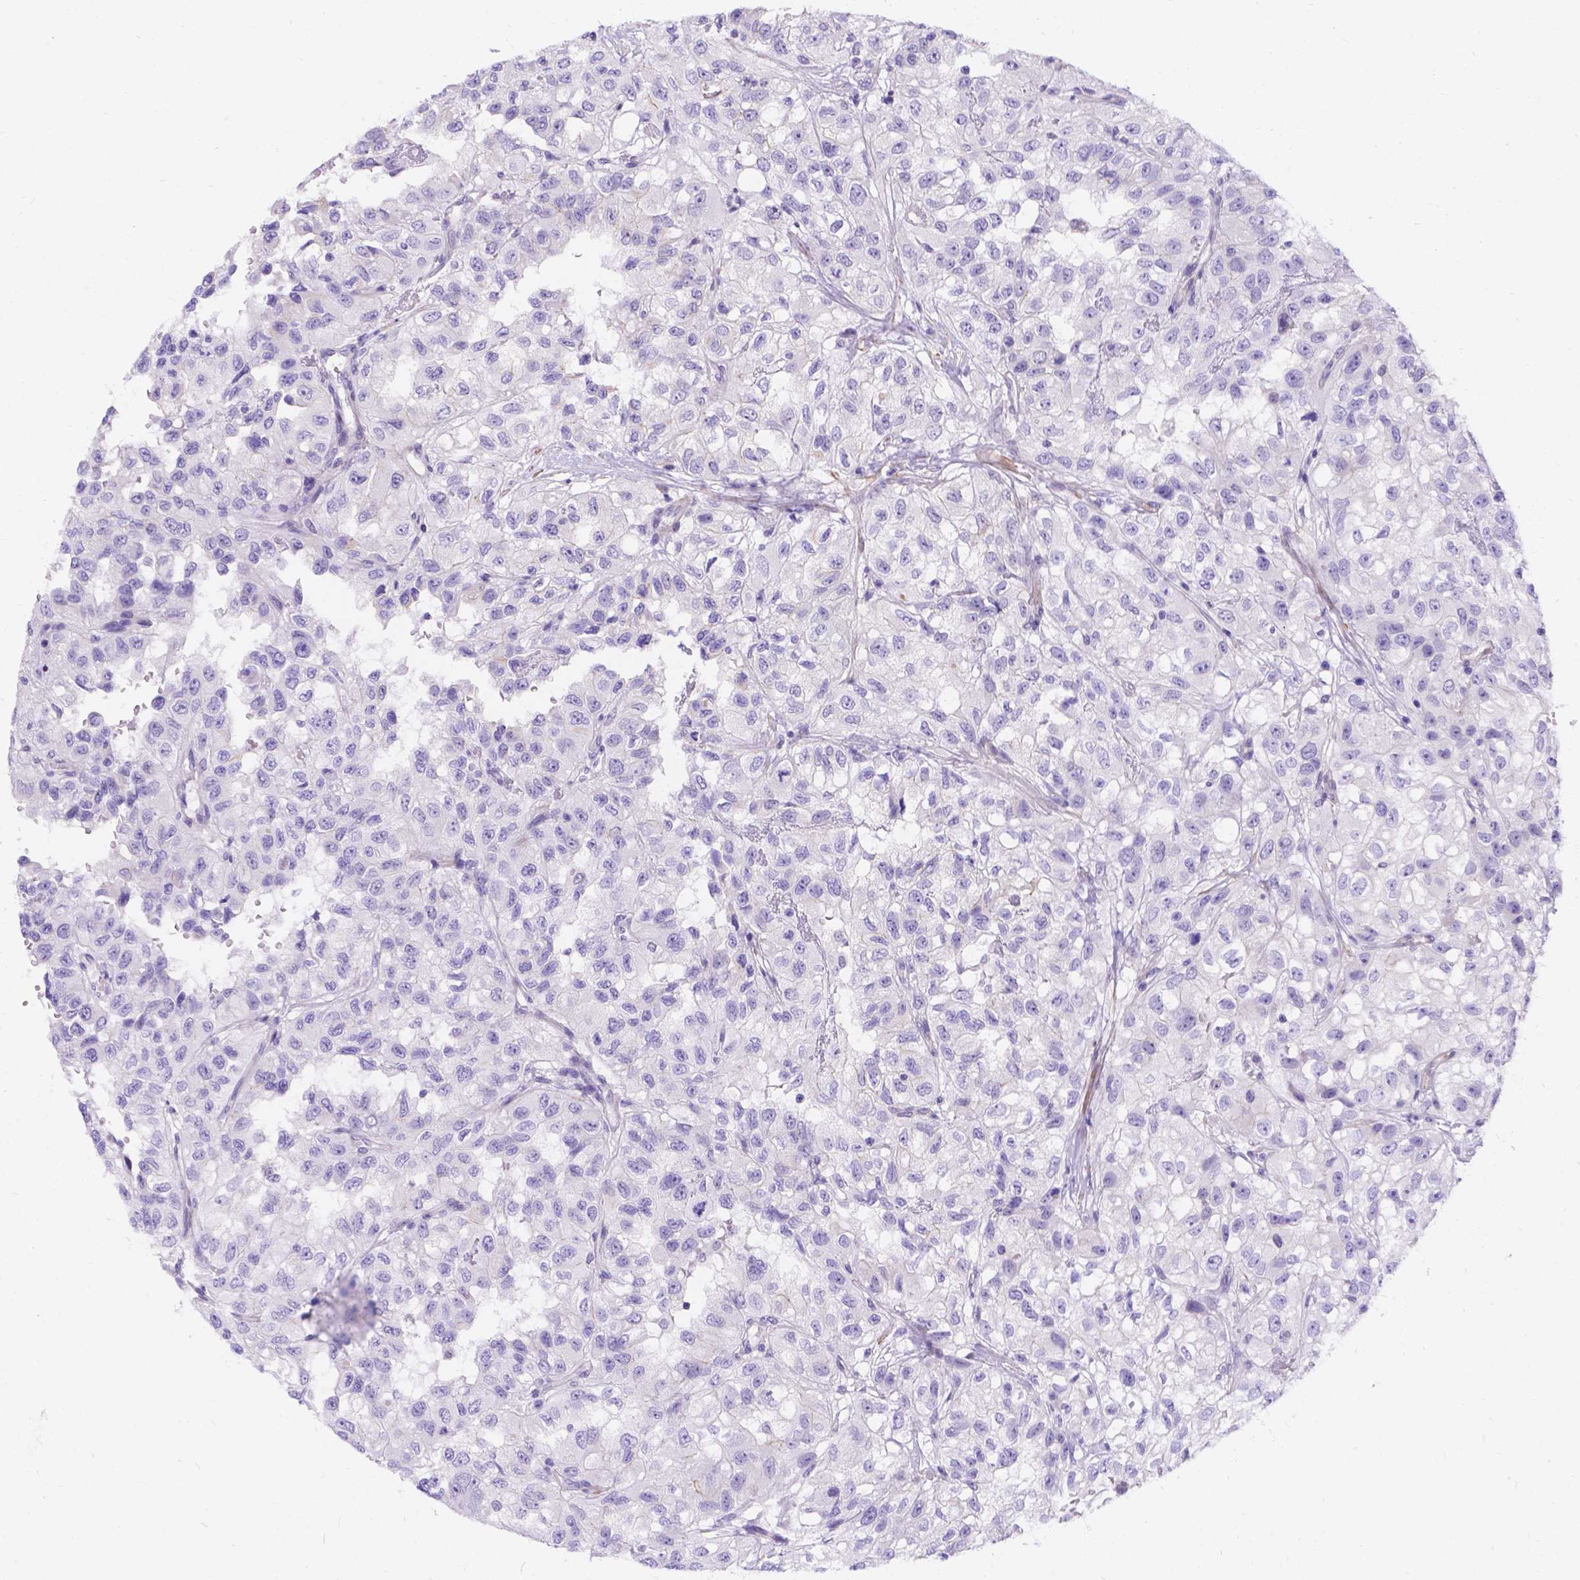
{"staining": {"intensity": "negative", "quantity": "none", "location": "none"}, "tissue": "renal cancer", "cell_type": "Tumor cells", "image_type": "cancer", "snomed": [{"axis": "morphology", "description": "Adenocarcinoma, NOS"}, {"axis": "topography", "description": "Kidney"}], "caption": "This micrograph is of renal cancer (adenocarcinoma) stained with IHC to label a protein in brown with the nuclei are counter-stained blue. There is no staining in tumor cells.", "gene": "PALS1", "patient": {"sex": "male", "age": 64}}